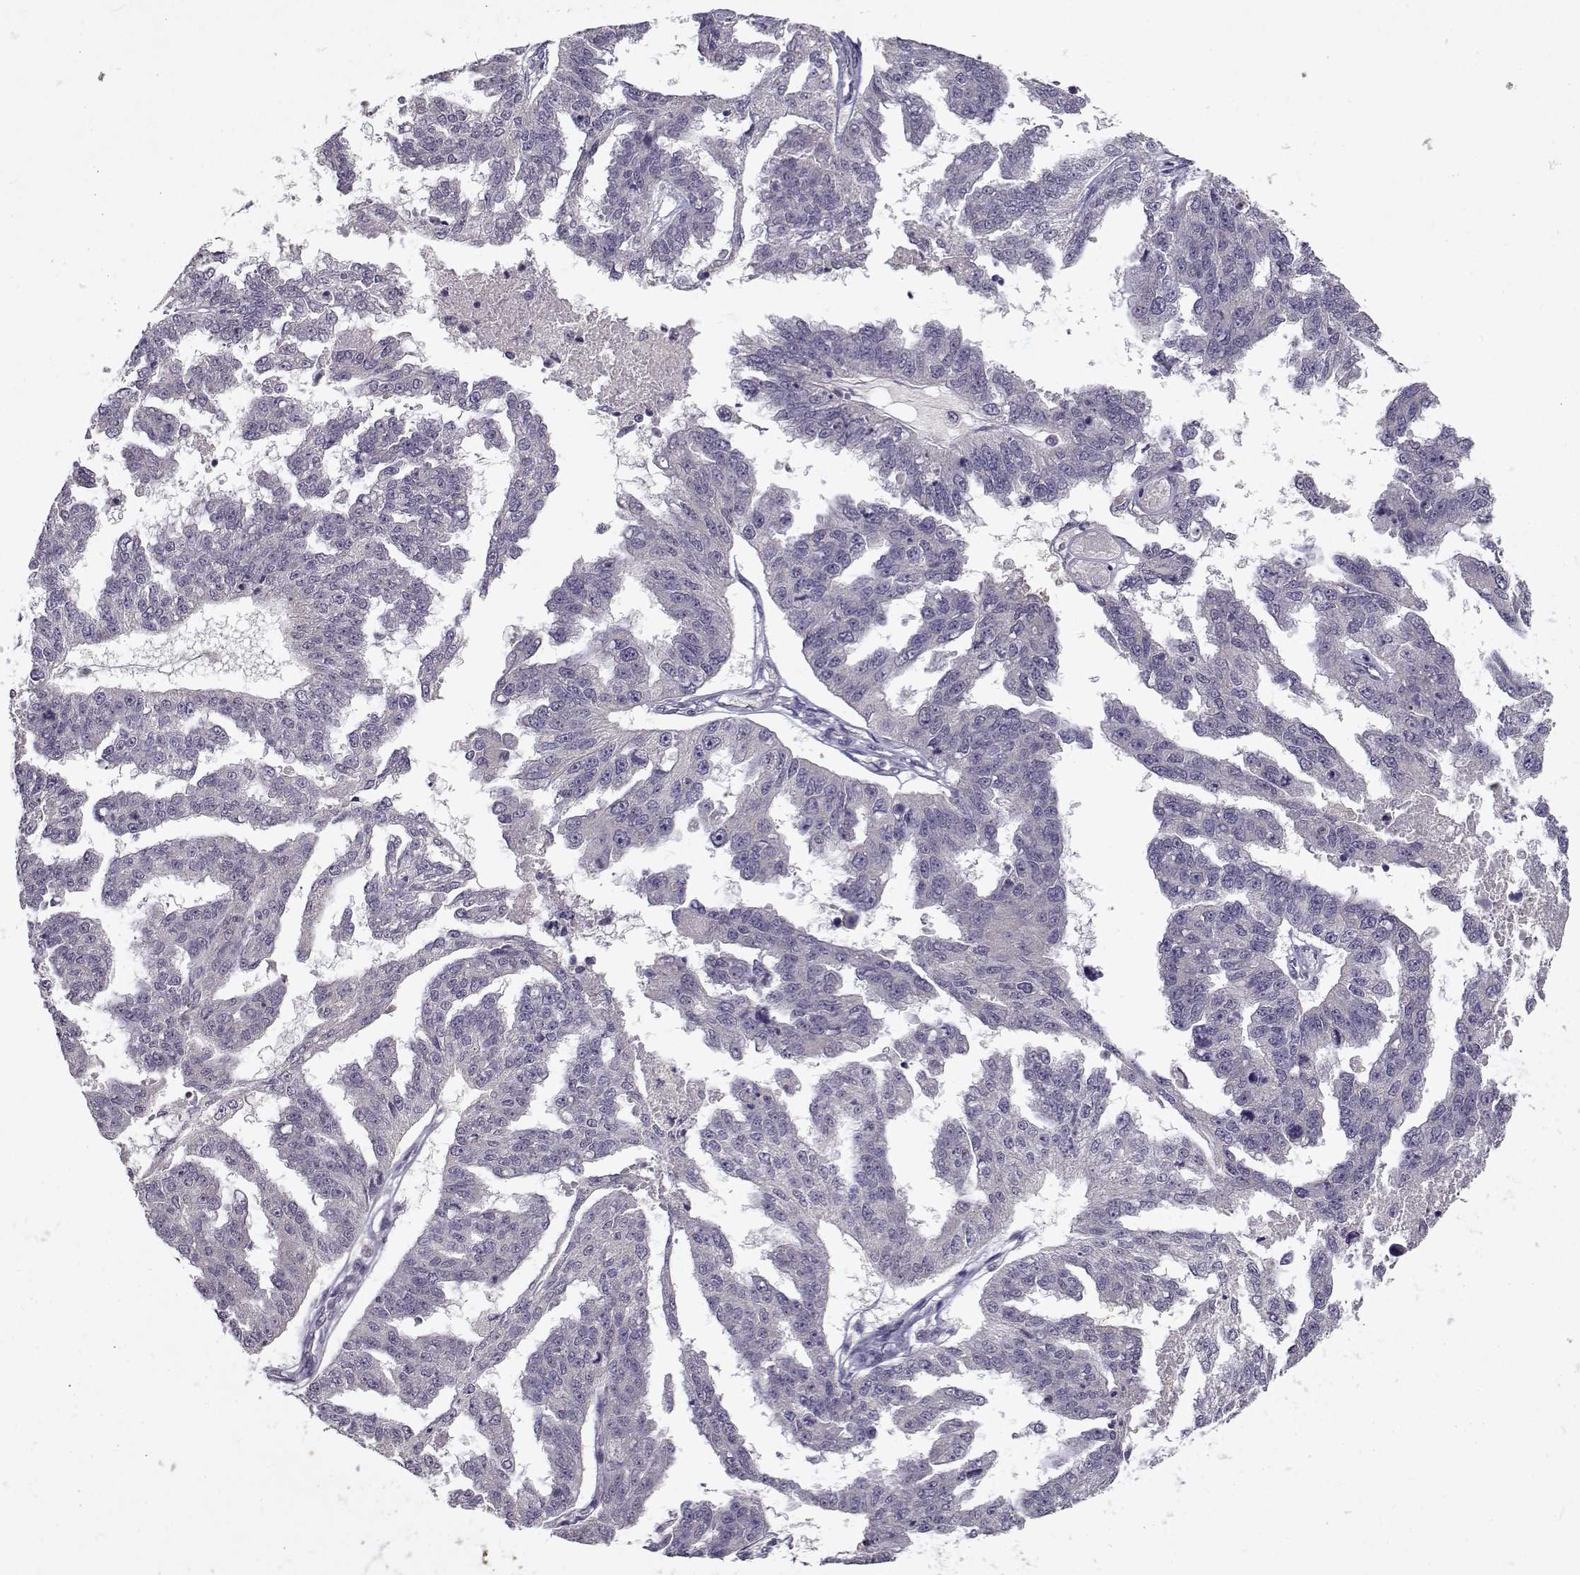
{"staining": {"intensity": "negative", "quantity": "none", "location": "none"}, "tissue": "ovarian cancer", "cell_type": "Tumor cells", "image_type": "cancer", "snomed": [{"axis": "morphology", "description": "Cystadenocarcinoma, serous, NOS"}, {"axis": "topography", "description": "Ovary"}], "caption": "A high-resolution photomicrograph shows immunohistochemistry (IHC) staining of ovarian serous cystadenocarcinoma, which displays no significant expression in tumor cells.", "gene": "BMX", "patient": {"sex": "female", "age": 58}}